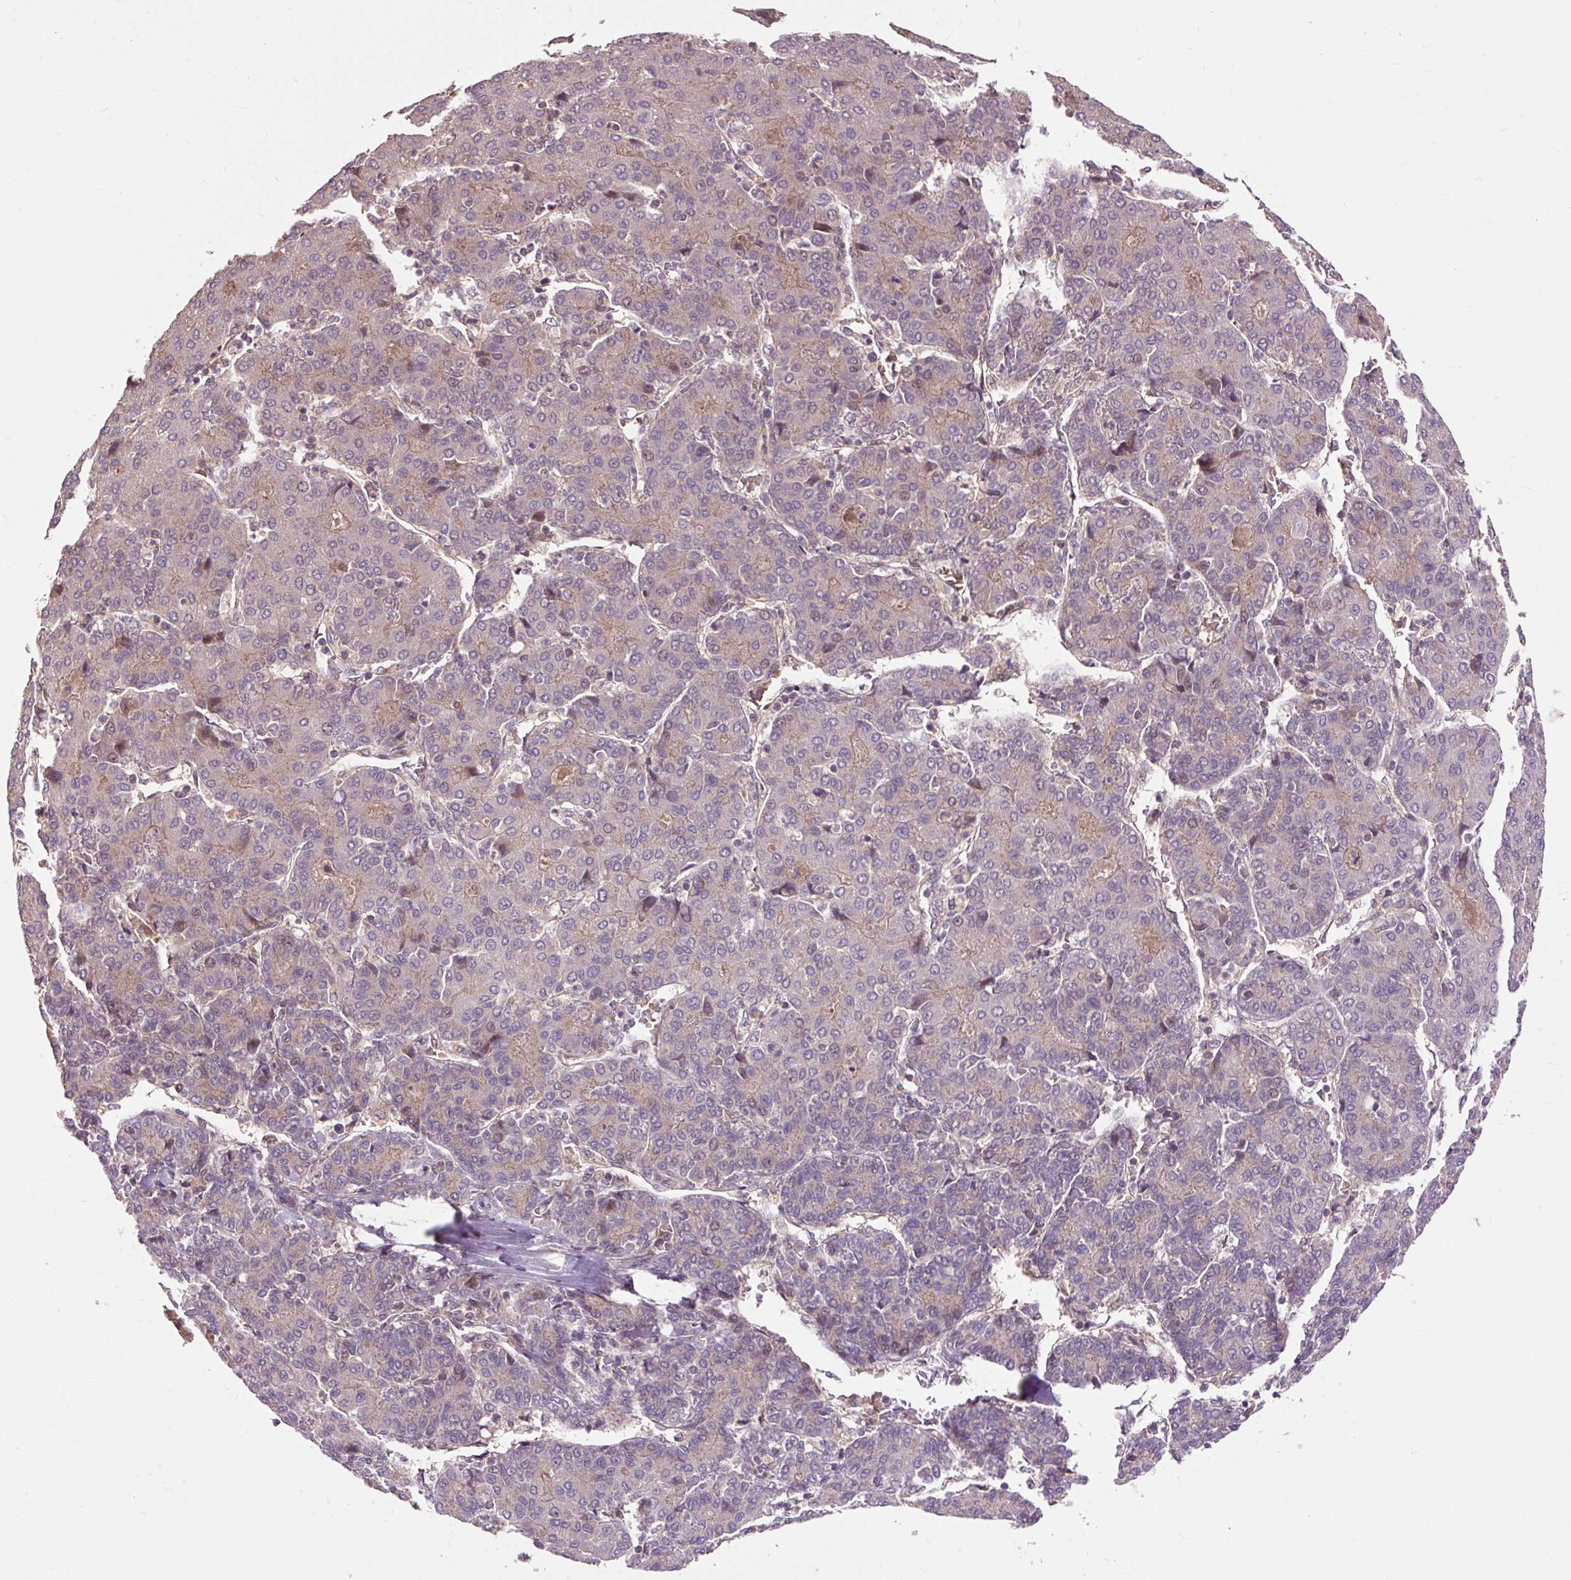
{"staining": {"intensity": "negative", "quantity": "none", "location": "none"}, "tissue": "liver cancer", "cell_type": "Tumor cells", "image_type": "cancer", "snomed": [{"axis": "morphology", "description": "Carcinoma, Hepatocellular, NOS"}, {"axis": "topography", "description": "Liver"}], "caption": "Immunohistochemical staining of human liver cancer reveals no significant staining in tumor cells.", "gene": "MMS19", "patient": {"sex": "male", "age": 65}}